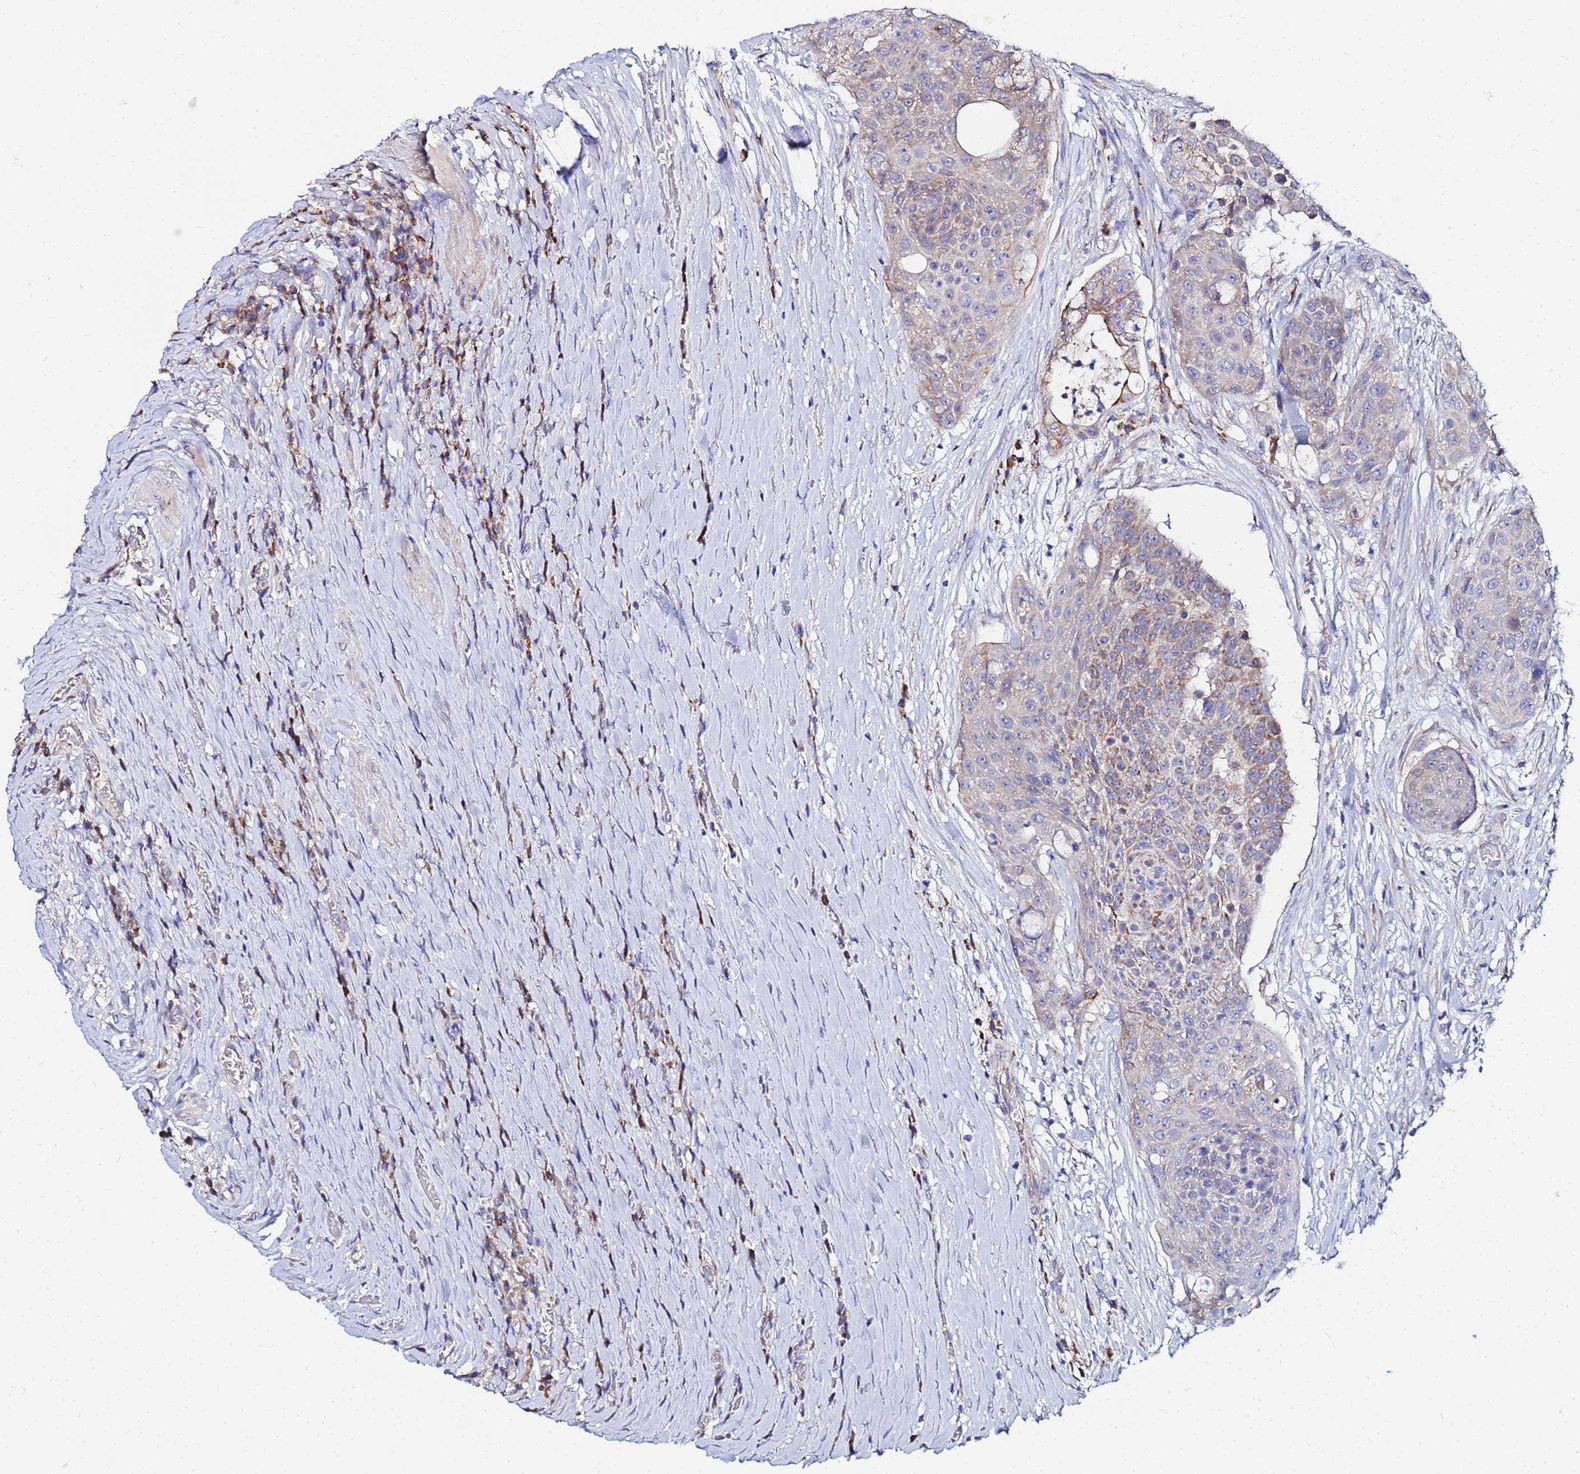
{"staining": {"intensity": "weak", "quantity": "25%-75%", "location": "cytoplasmic/membranous"}, "tissue": "urothelial cancer", "cell_type": "Tumor cells", "image_type": "cancer", "snomed": [{"axis": "morphology", "description": "Urothelial carcinoma, High grade"}, {"axis": "topography", "description": "Urinary bladder"}], "caption": "High-grade urothelial carcinoma stained with a brown dye shows weak cytoplasmic/membranous positive expression in approximately 25%-75% of tumor cells.", "gene": "FAHD2A", "patient": {"sex": "female", "age": 63}}